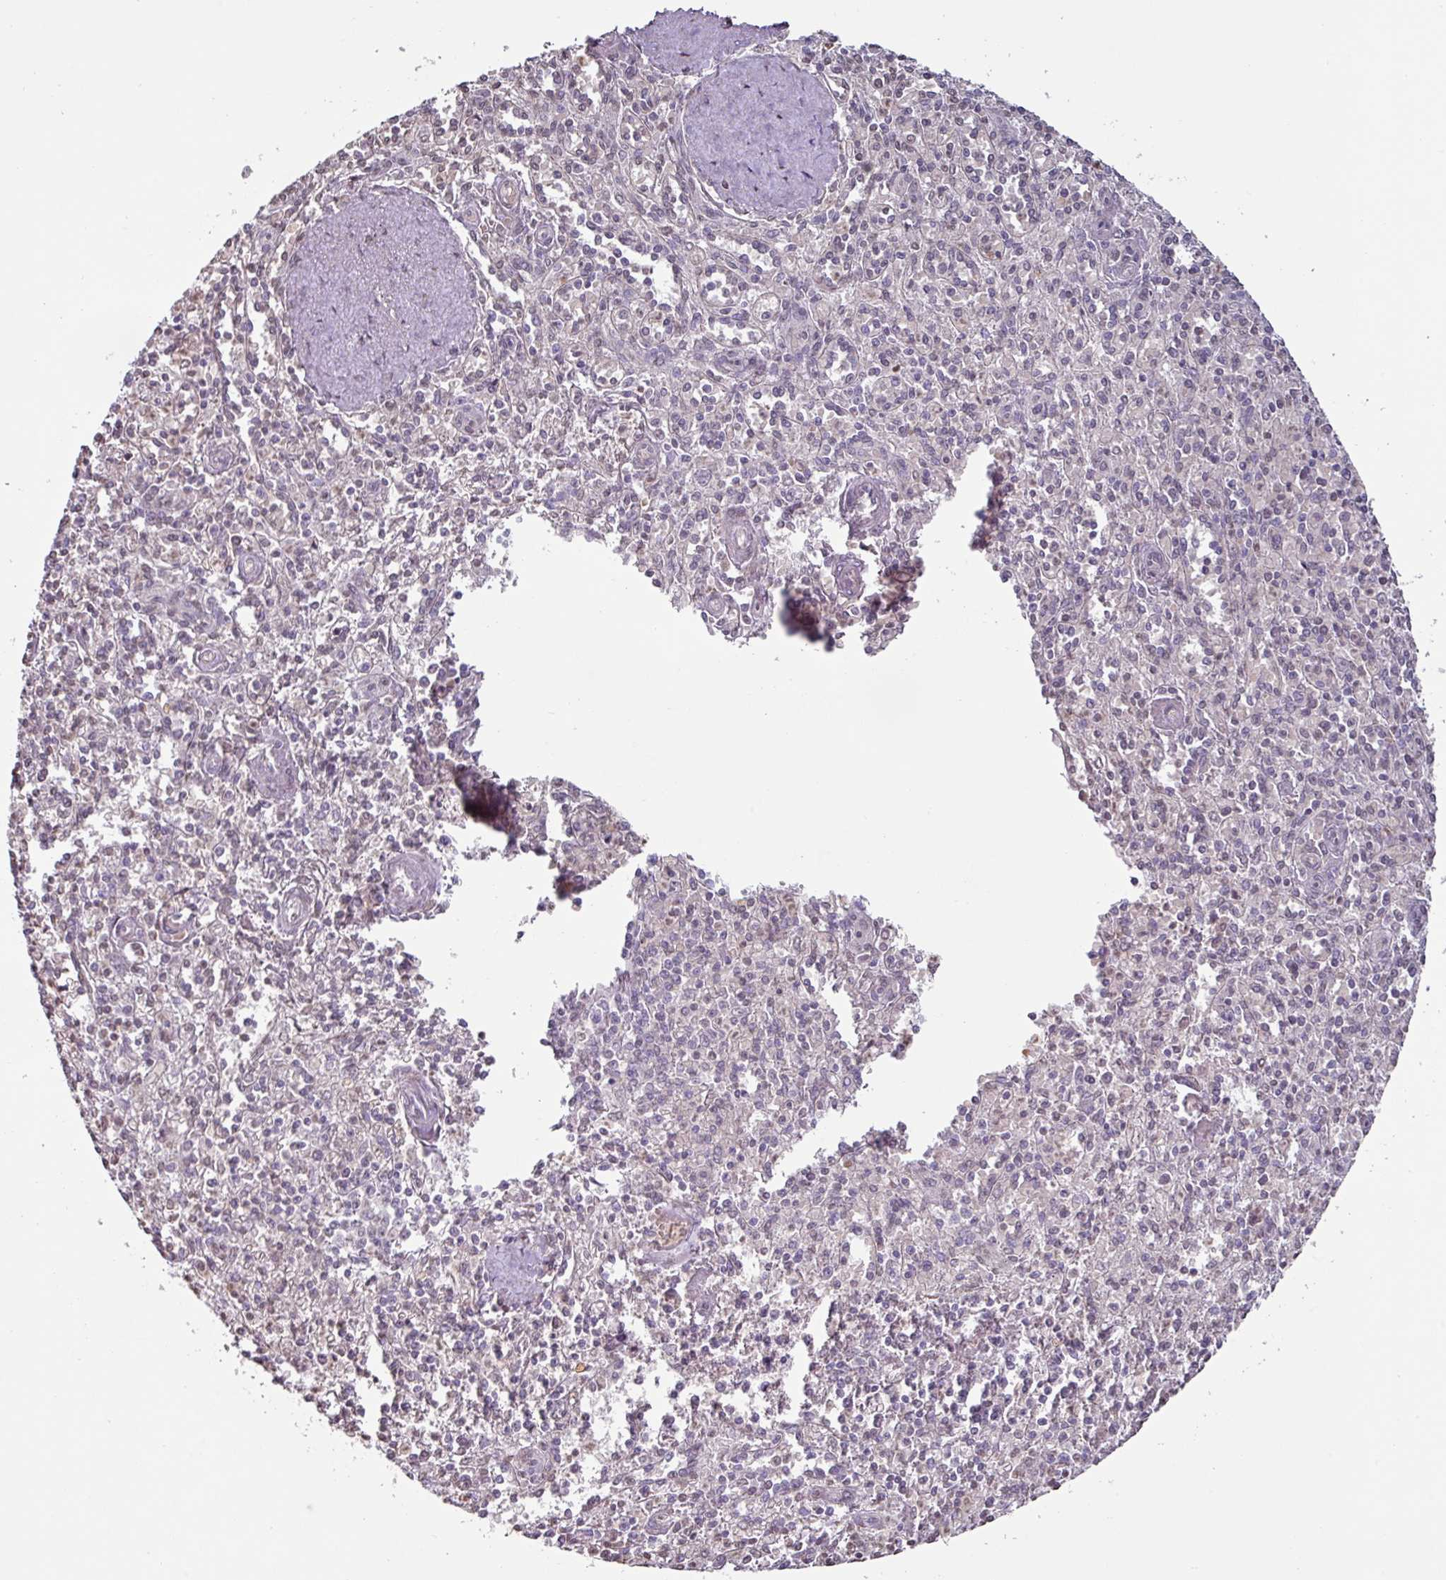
{"staining": {"intensity": "negative", "quantity": "none", "location": "none"}, "tissue": "spleen", "cell_type": "Cells in red pulp", "image_type": "normal", "snomed": [{"axis": "morphology", "description": "Normal tissue, NOS"}, {"axis": "topography", "description": "Spleen"}], "caption": "An IHC histopathology image of normal spleen is shown. There is no staining in cells in red pulp of spleen. (IHC, brightfield microscopy, high magnification).", "gene": "SLC5A10", "patient": {"sex": "female", "age": 70}}